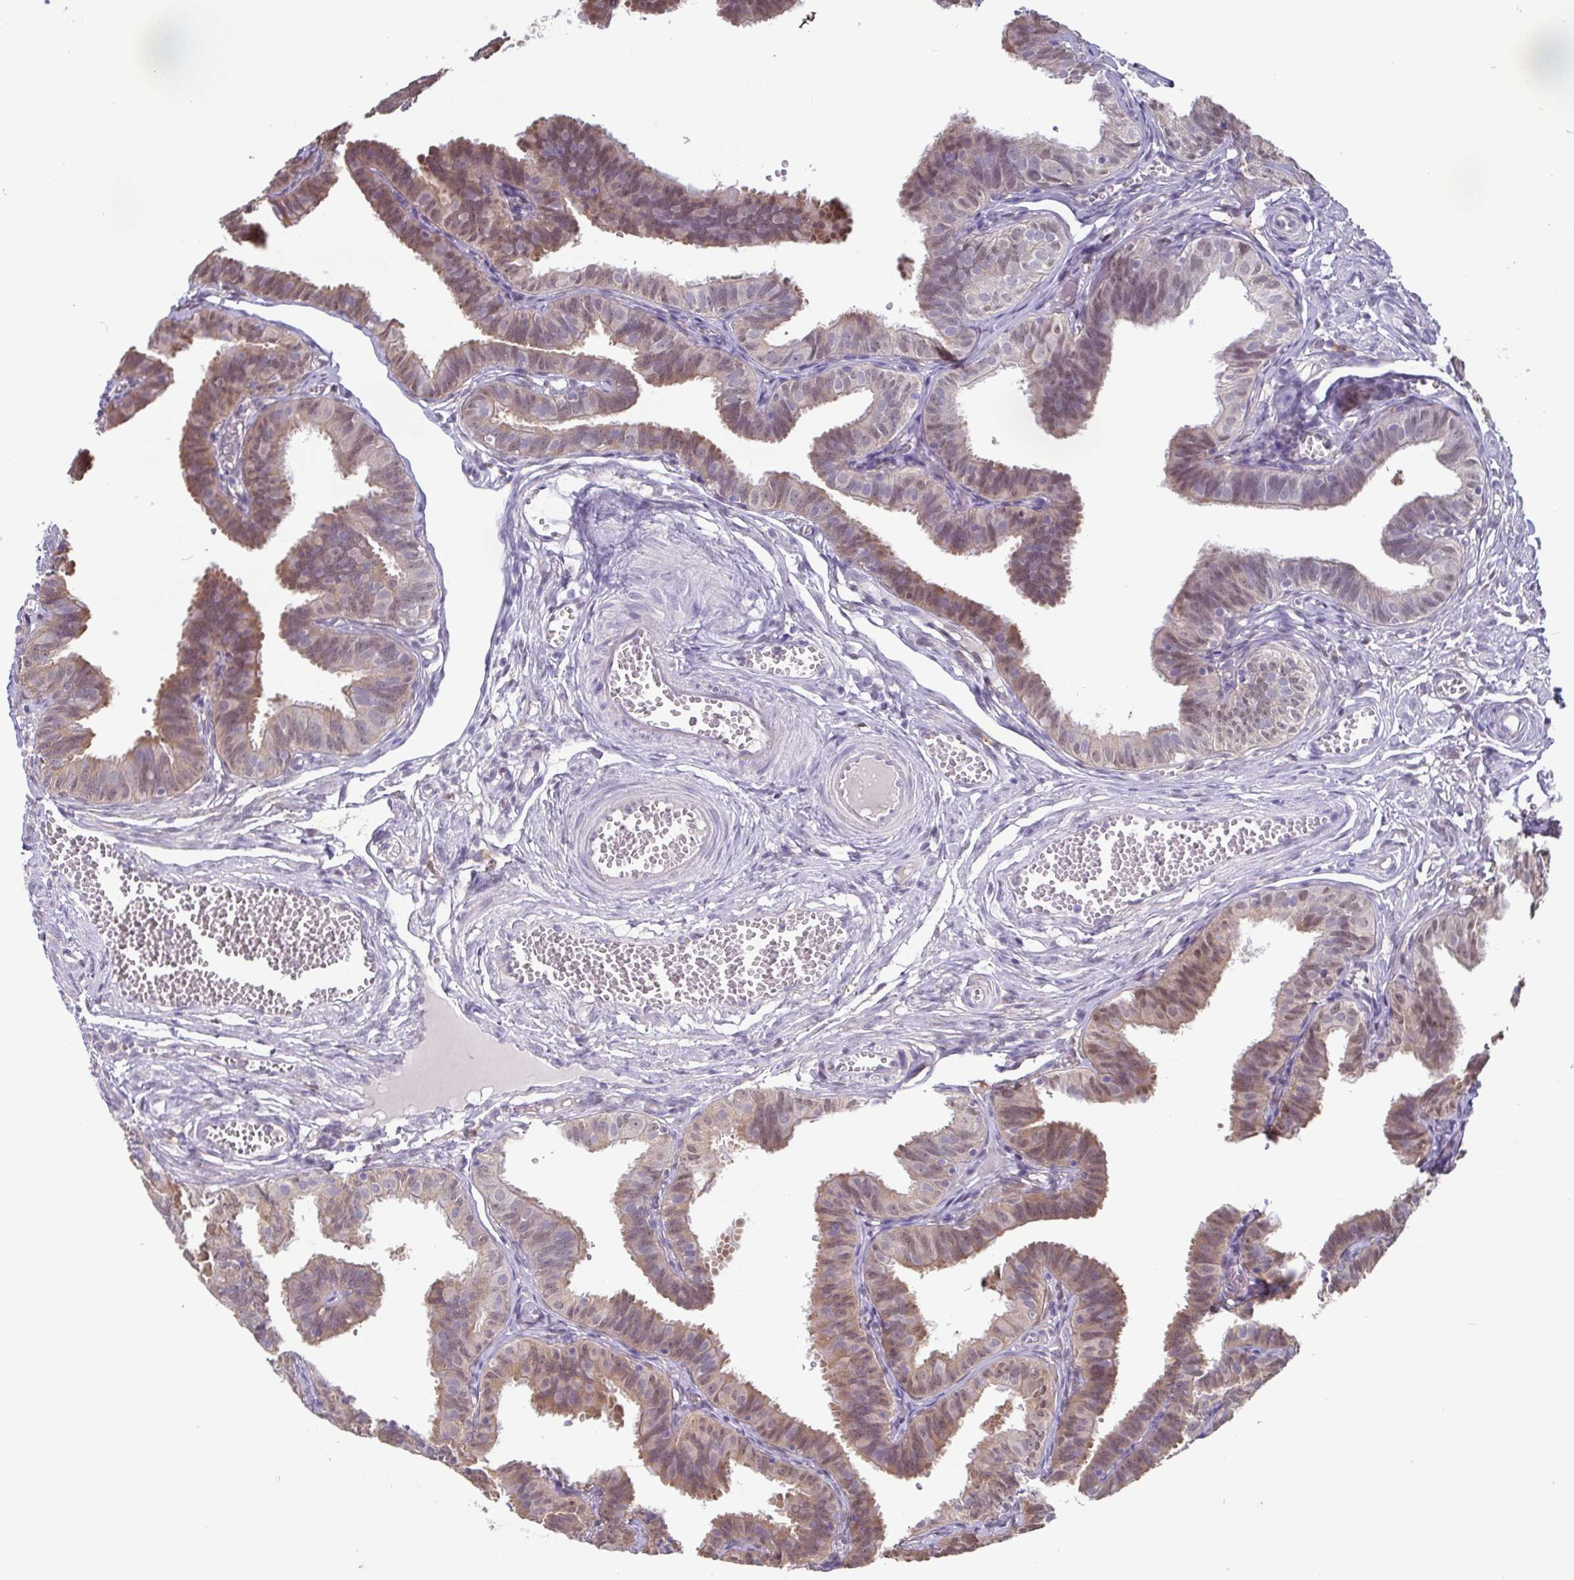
{"staining": {"intensity": "weak", "quantity": "25%-75%", "location": "cytoplasmic/membranous,nuclear"}, "tissue": "fallopian tube", "cell_type": "Glandular cells", "image_type": "normal", "snomed": [{"axis": "morphology", "description": "Normal tissue, NOS"}, {"axis": "topography", "description": "Fallopian tube"}], "caption": "Immunohistochemistry of unremarkable human fallopian tube demonstrates low levels of weak cytoplasmic/membranous,nuclear expression in about 25%-75% of glandular cells. (DAB IHC with brightfield microscopy, high magnification).", "gene": "IDH1", "patient": {"sex": "female", "age": 25}}